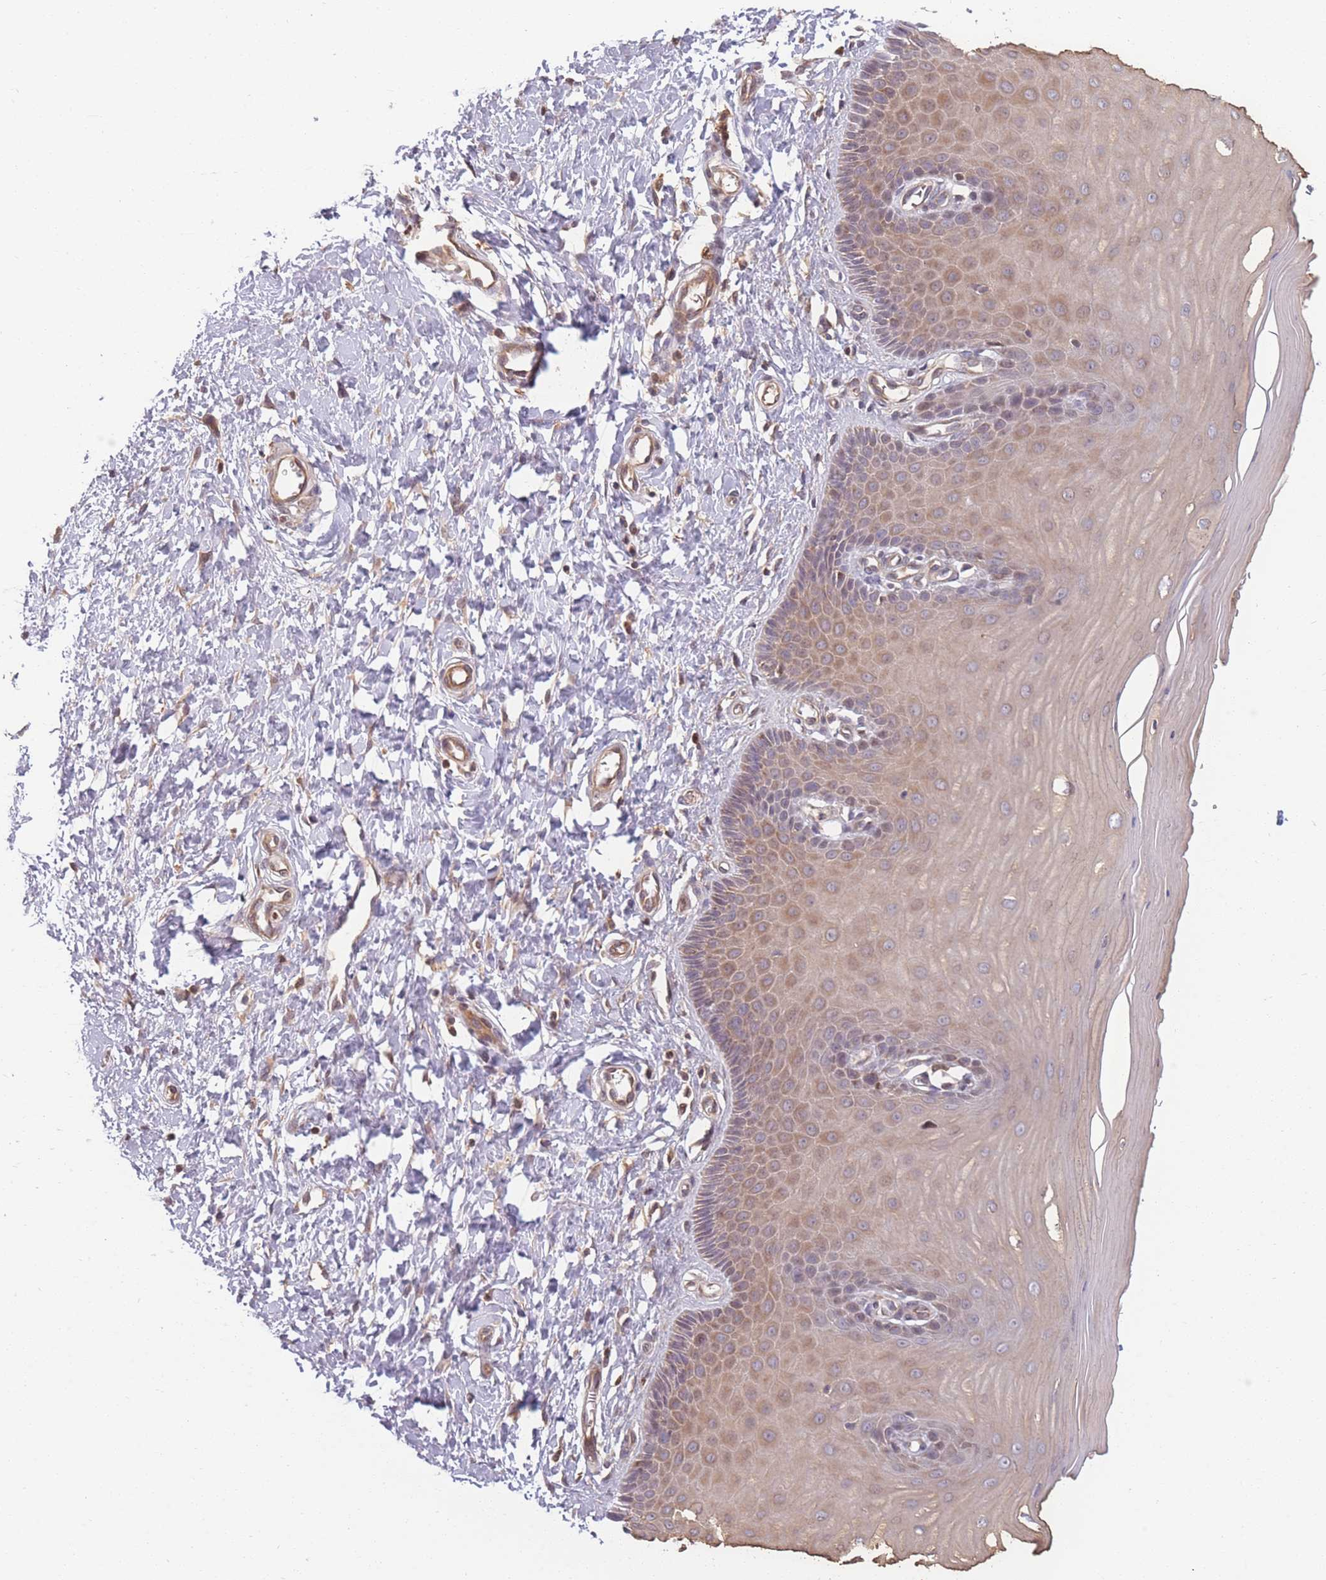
{"staining": {"intensity": "moderate", "quantity": "25%-75%", "location": "cytoplasmic/membranous"}, "tissue": "cervix", "cell_type": "Glandular cells", "image_type": "normal", "snomed": [{"axis": "morphology", "description": "Normal tissue, NOS"}, {"axis": "topography", "description": "Cervix"}], "caption": "Approximately 25%-75% of glandular cells in benign cervix display moderate cytoplasmic/membranous protein positivity as visualized by brown immunohistochemical staining.", "gene": "FAM153A", "patient": {"sex": "female", "age": 55}}